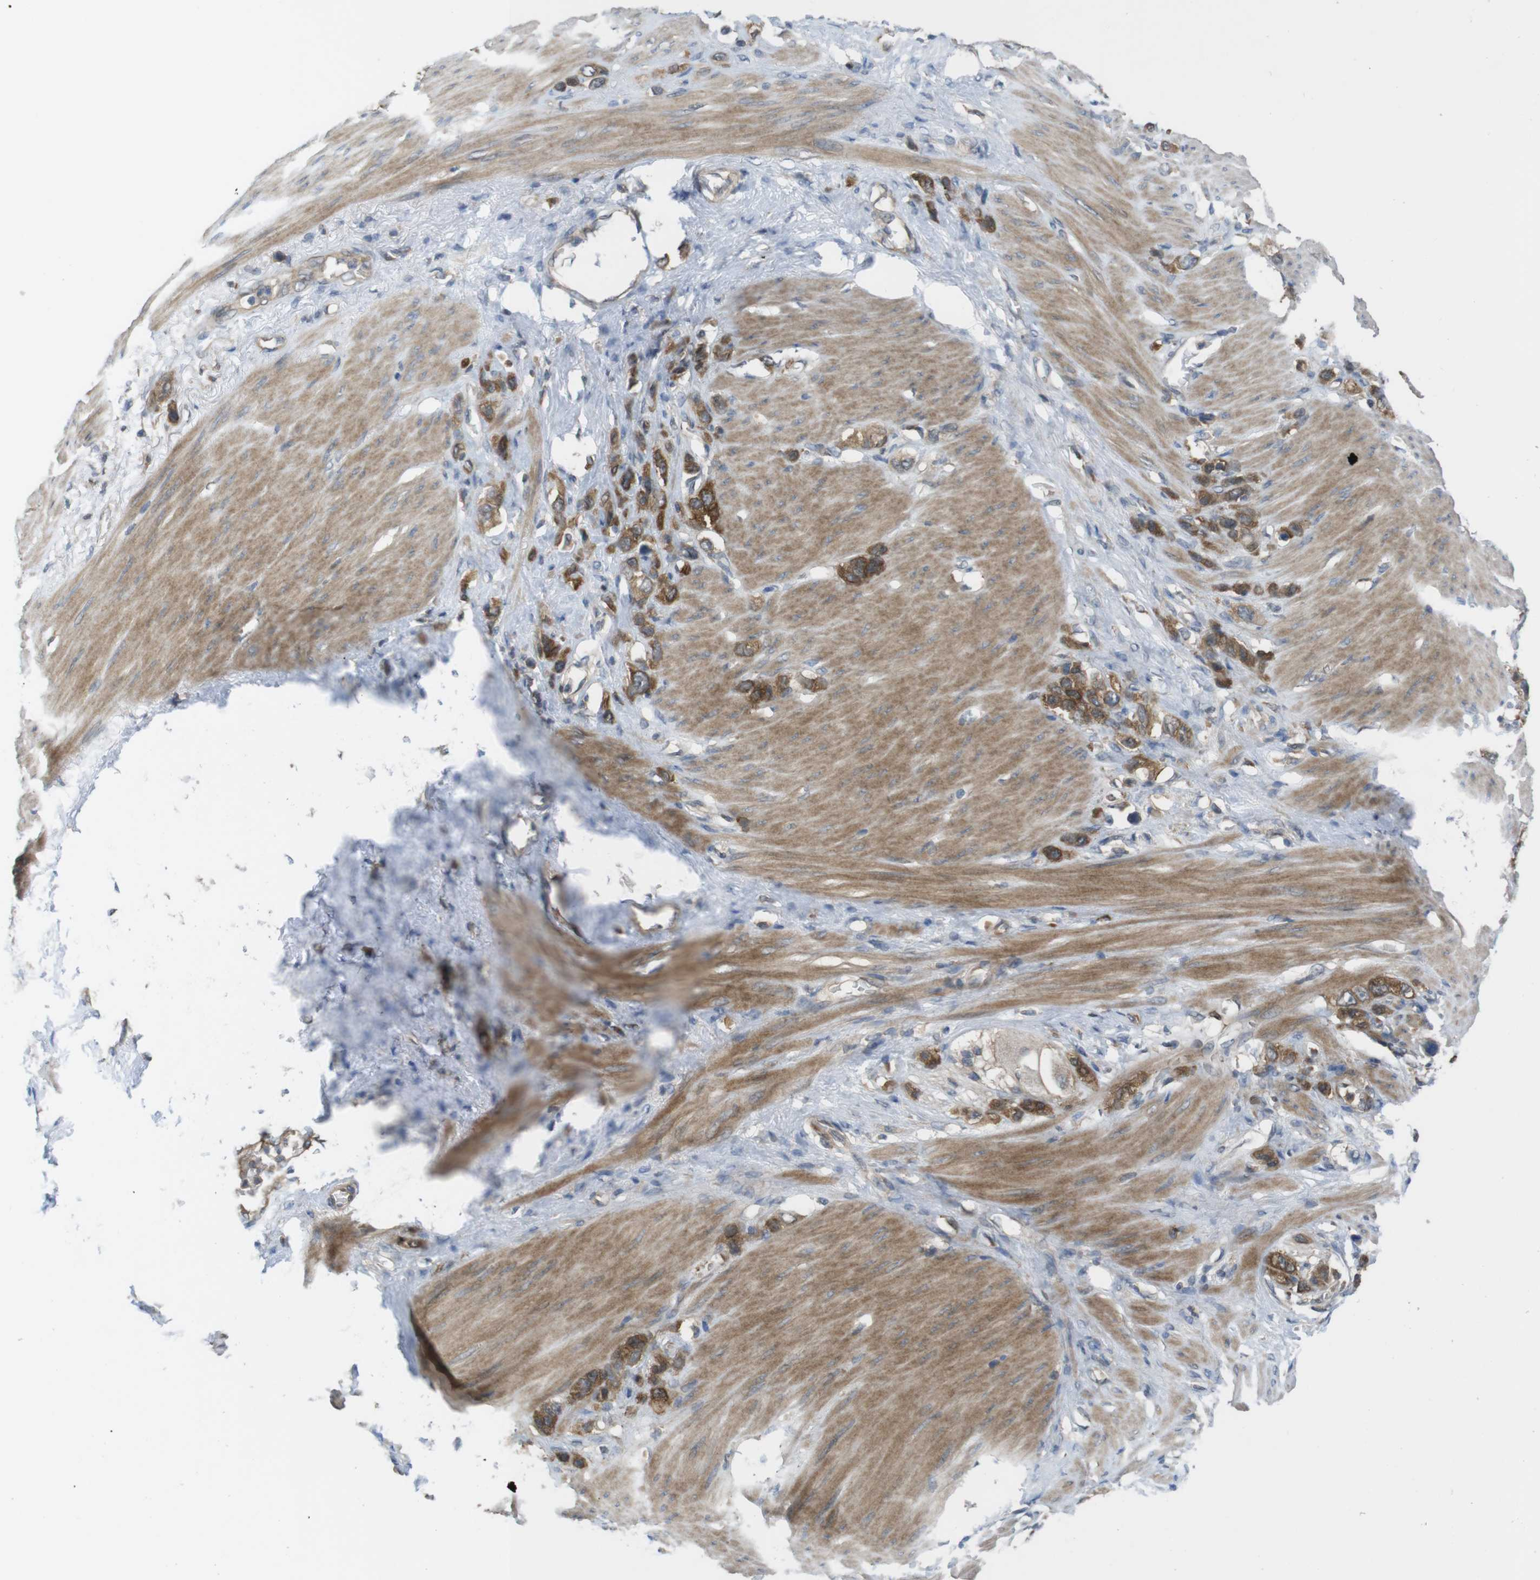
{"staining": {"intensity": "strong", "quantity": ">75%", "location": "cytoplasmic/membranous"}, "tissue": "stomach cancer", "cell_type": "Tumor cells", "image_type": "cancer", "snomed": [{"axis": "morphology", "description": "Adenocarcinoma, NOS"}, {"axis": "morphology", "description": "Adenocarcinoma, High grade"}, {"axis": "topography", "description": "Stomach, upper"}, {"axis": "topography", "description": "Stomach, lower"}], "caption": "Immunohistochemistry (IHC) image of neoplastic tissue: adenocarcinoma (stomach) stained using immunohistochemistry shows high levels of strong protein expression localized specifically in the cytoplasmic/membranous of tumor cells, appearing as a cytoplasmic/membranous brown color.", "gene": "MTHFD1", "patient": {"sex": "female", "age": 65}}